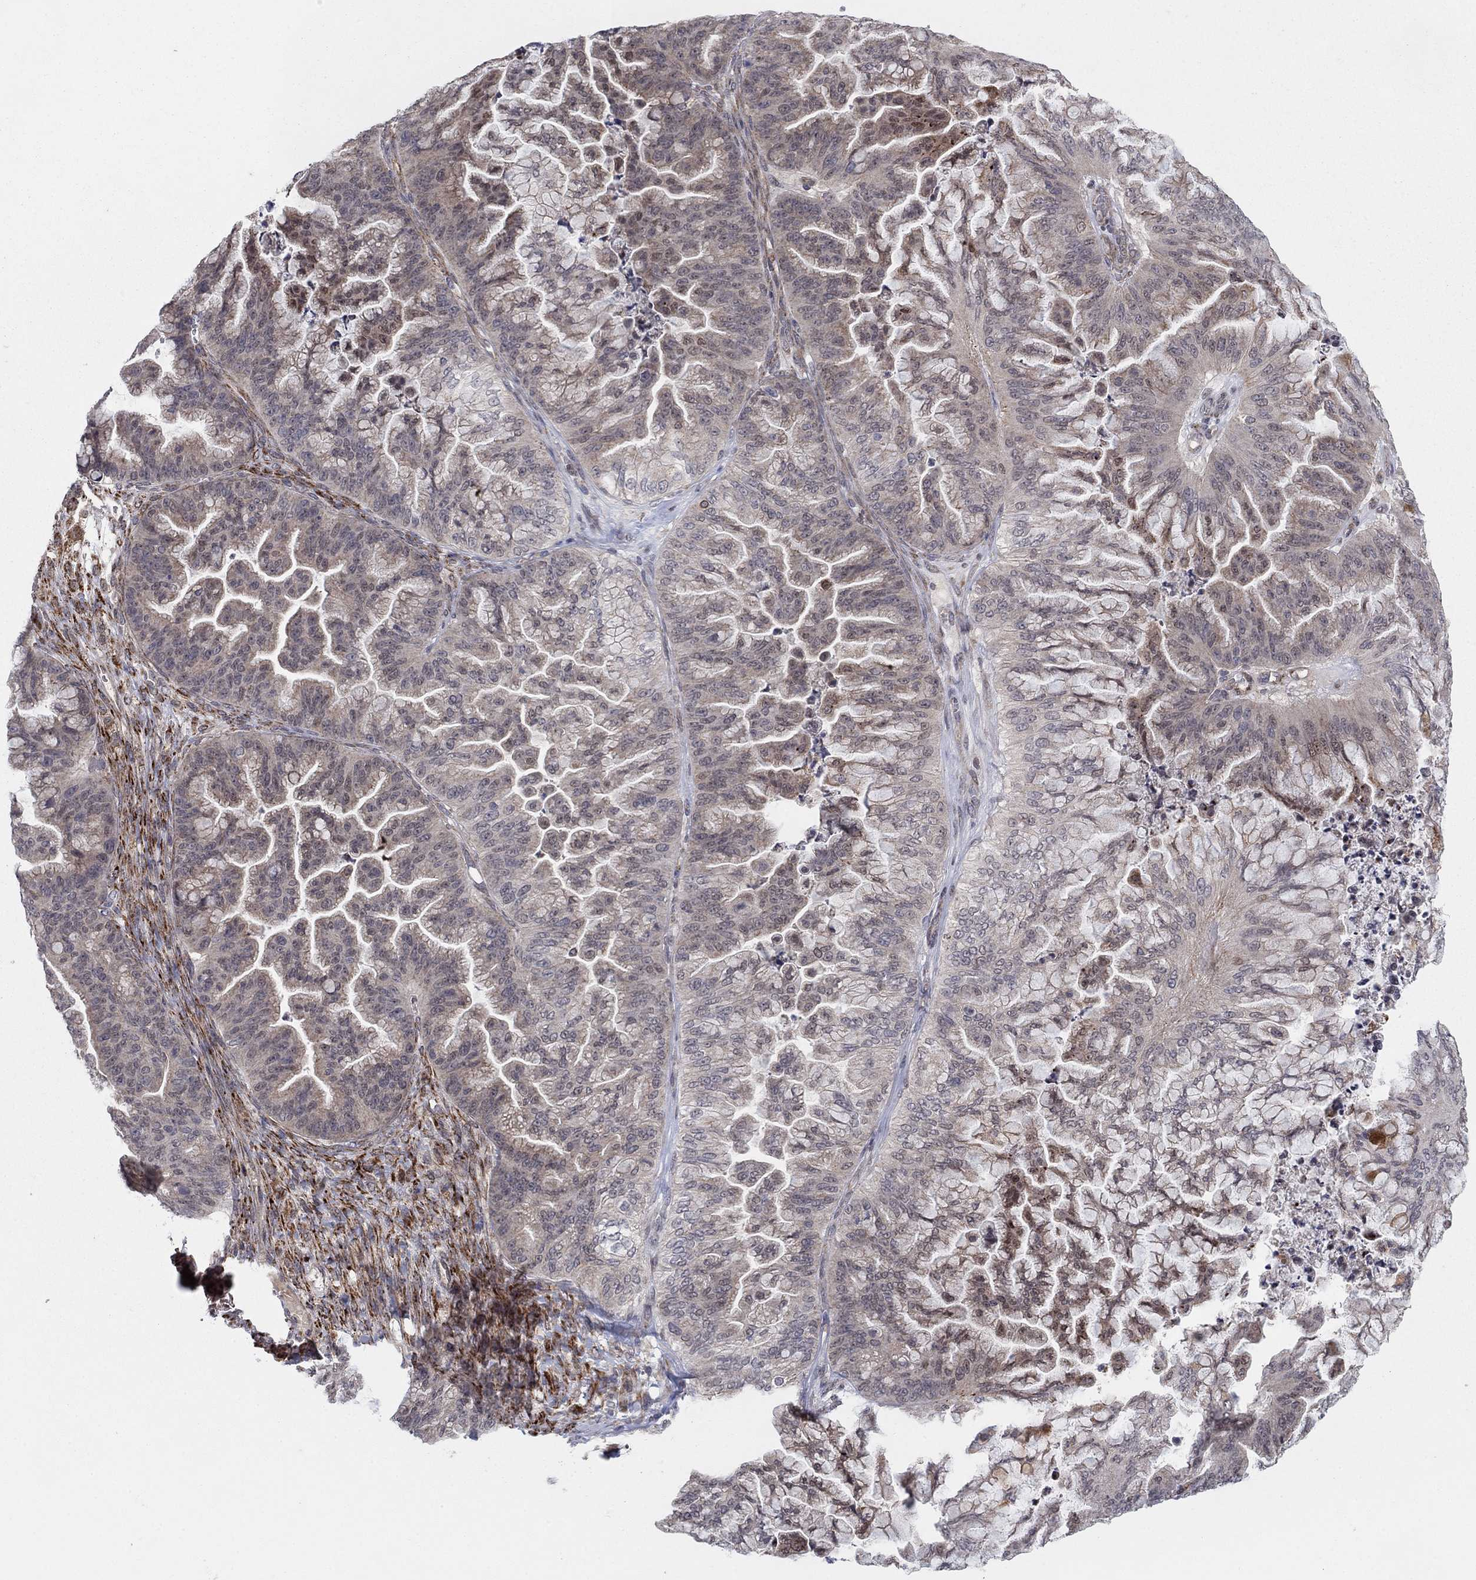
{"staining": {"intensity": "moderate", "quantity": "25%-75%", "location": "cytoplasmic/membranous"}, "tissue": "ovarian cancer", "cell_type": "Tumor cells", "image_type": "cancer", "snomed": [{"axis": "morphology", "description": "Cystadenocarcinoma, mucinous, NOS"}, {"axis": "topography", "description": "Ovary"}], "caption": "A brown stain highlights moderate cytoplasmic/membranous positivity of a protein in mucinous cystadenocarcinoma (ovarian) tumor cells.", "gene": "ZNF395", "patient": {"sex": "female", "age": 67}}